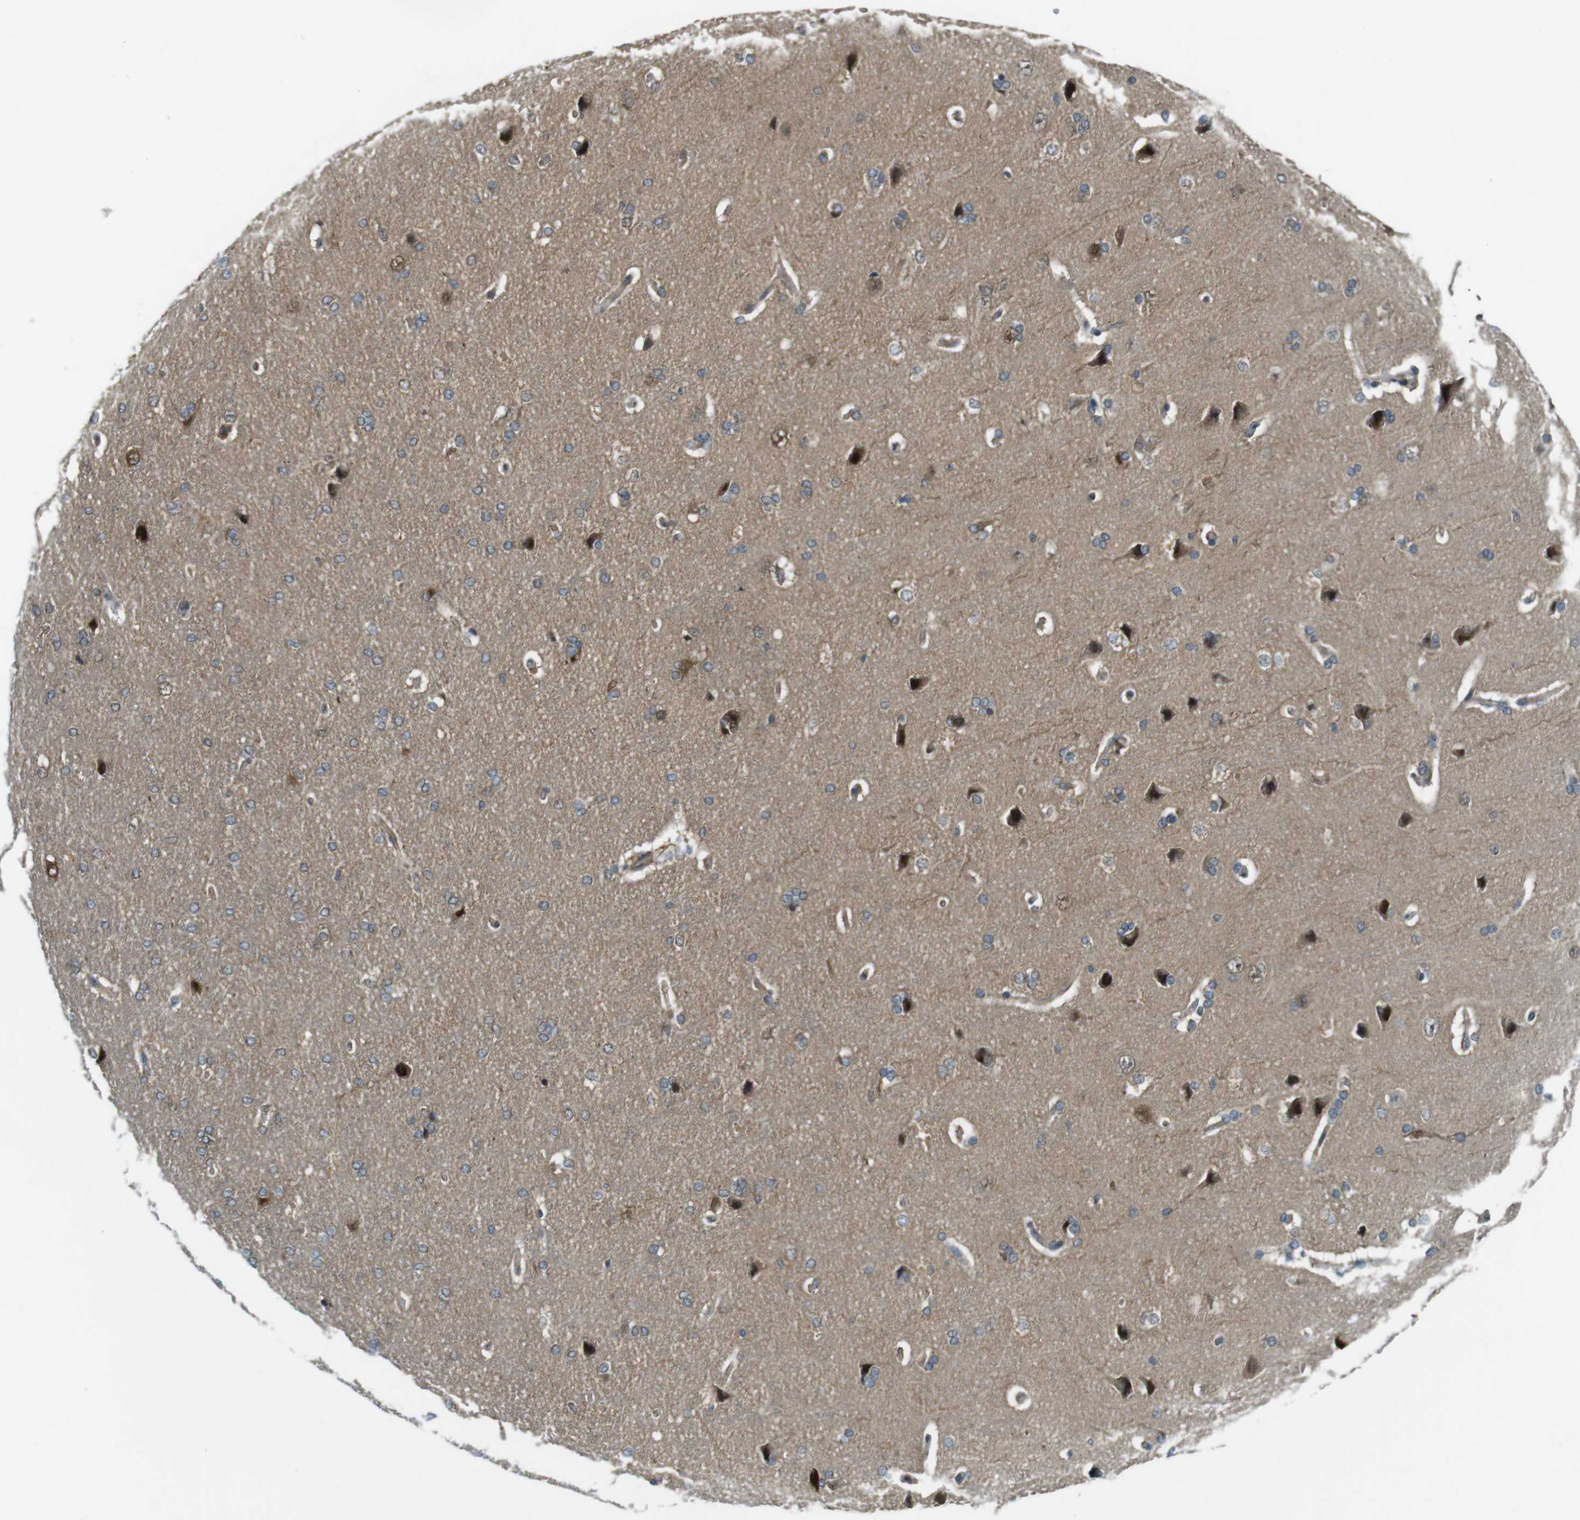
{"staining": {"intensity": "negative", "quantity": "none", "location": "none"}, "tissue": "cerebral cortex", "cell_type": "Endothelial cells", "image_type": "normal", "snomed": [{"axis": "morphology", "description": "Normal tissue, NOS"}, {"axis": "topography", "description": "Cerebral cortex"}], "caption": "Endothelial cells are negative for brown protein staining in unremarkable cerebral cortex. (Stains: DAB (3,3'-diaminobenzidine) immunohistochemistry with hematoxylin counter stain, Microscopy: brightfield microscopy at high magnification).", "gene": "LRRC3B", "patient": {"sex": "male", "age": 62}}